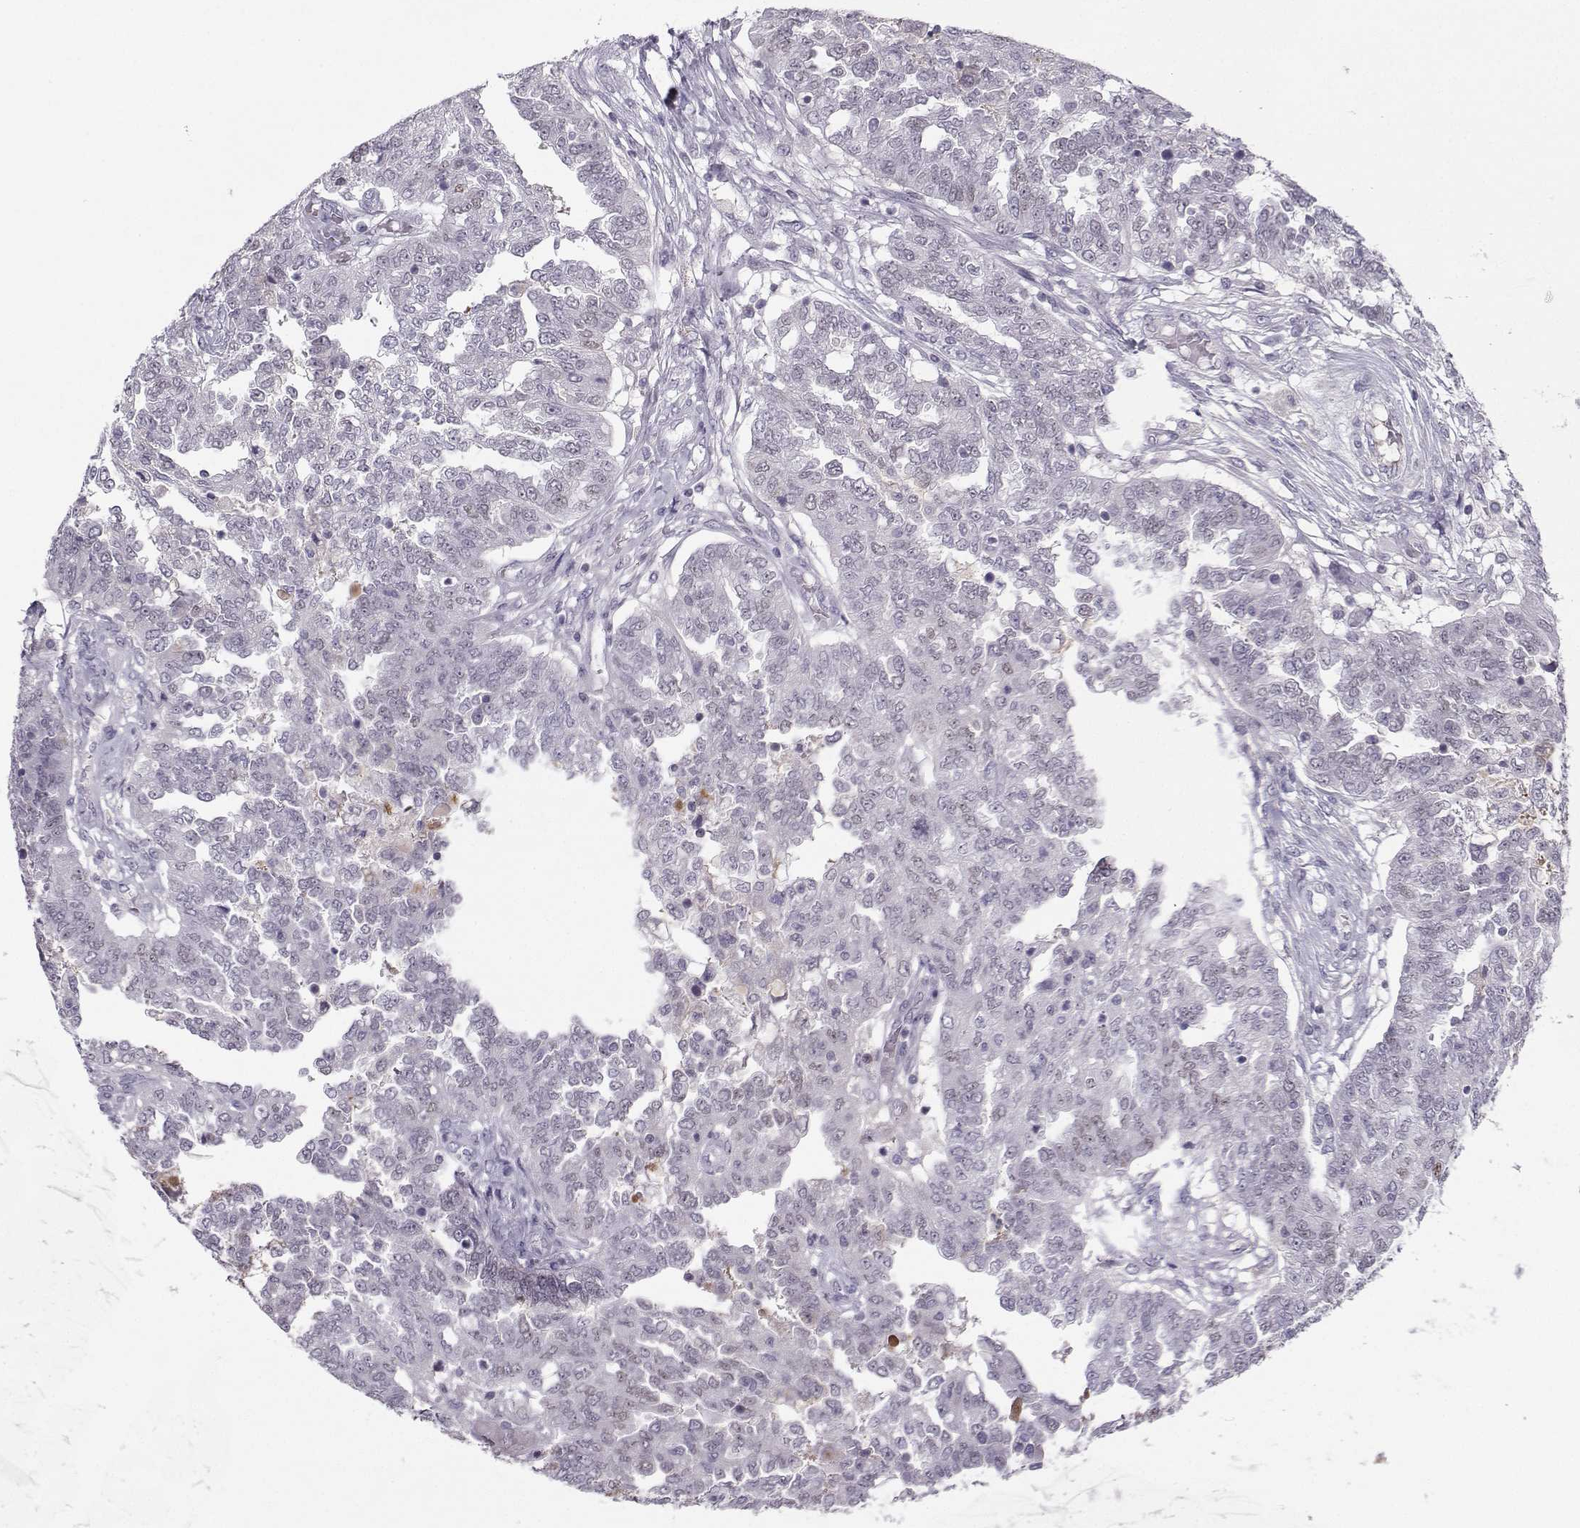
{"staining": {"intensity": "negative", "quantity": "none", "location": "none"}, "tissue": "ovarian cancer", "cell_type": "Tumor cells", "image_type": "cancer", "snomed": [{"axis": "morphology", "description": "Cystadenocarcinoma, serous, NOS"}, {"axis": "topography", "description": "Ovary"}], "caption": "Tumor cells are negative for protein expression in human ovarian cancer (serous cystadenocarcinoma).", "gene": "LHX1", "patient": {"sex": "female", "age": 67}}